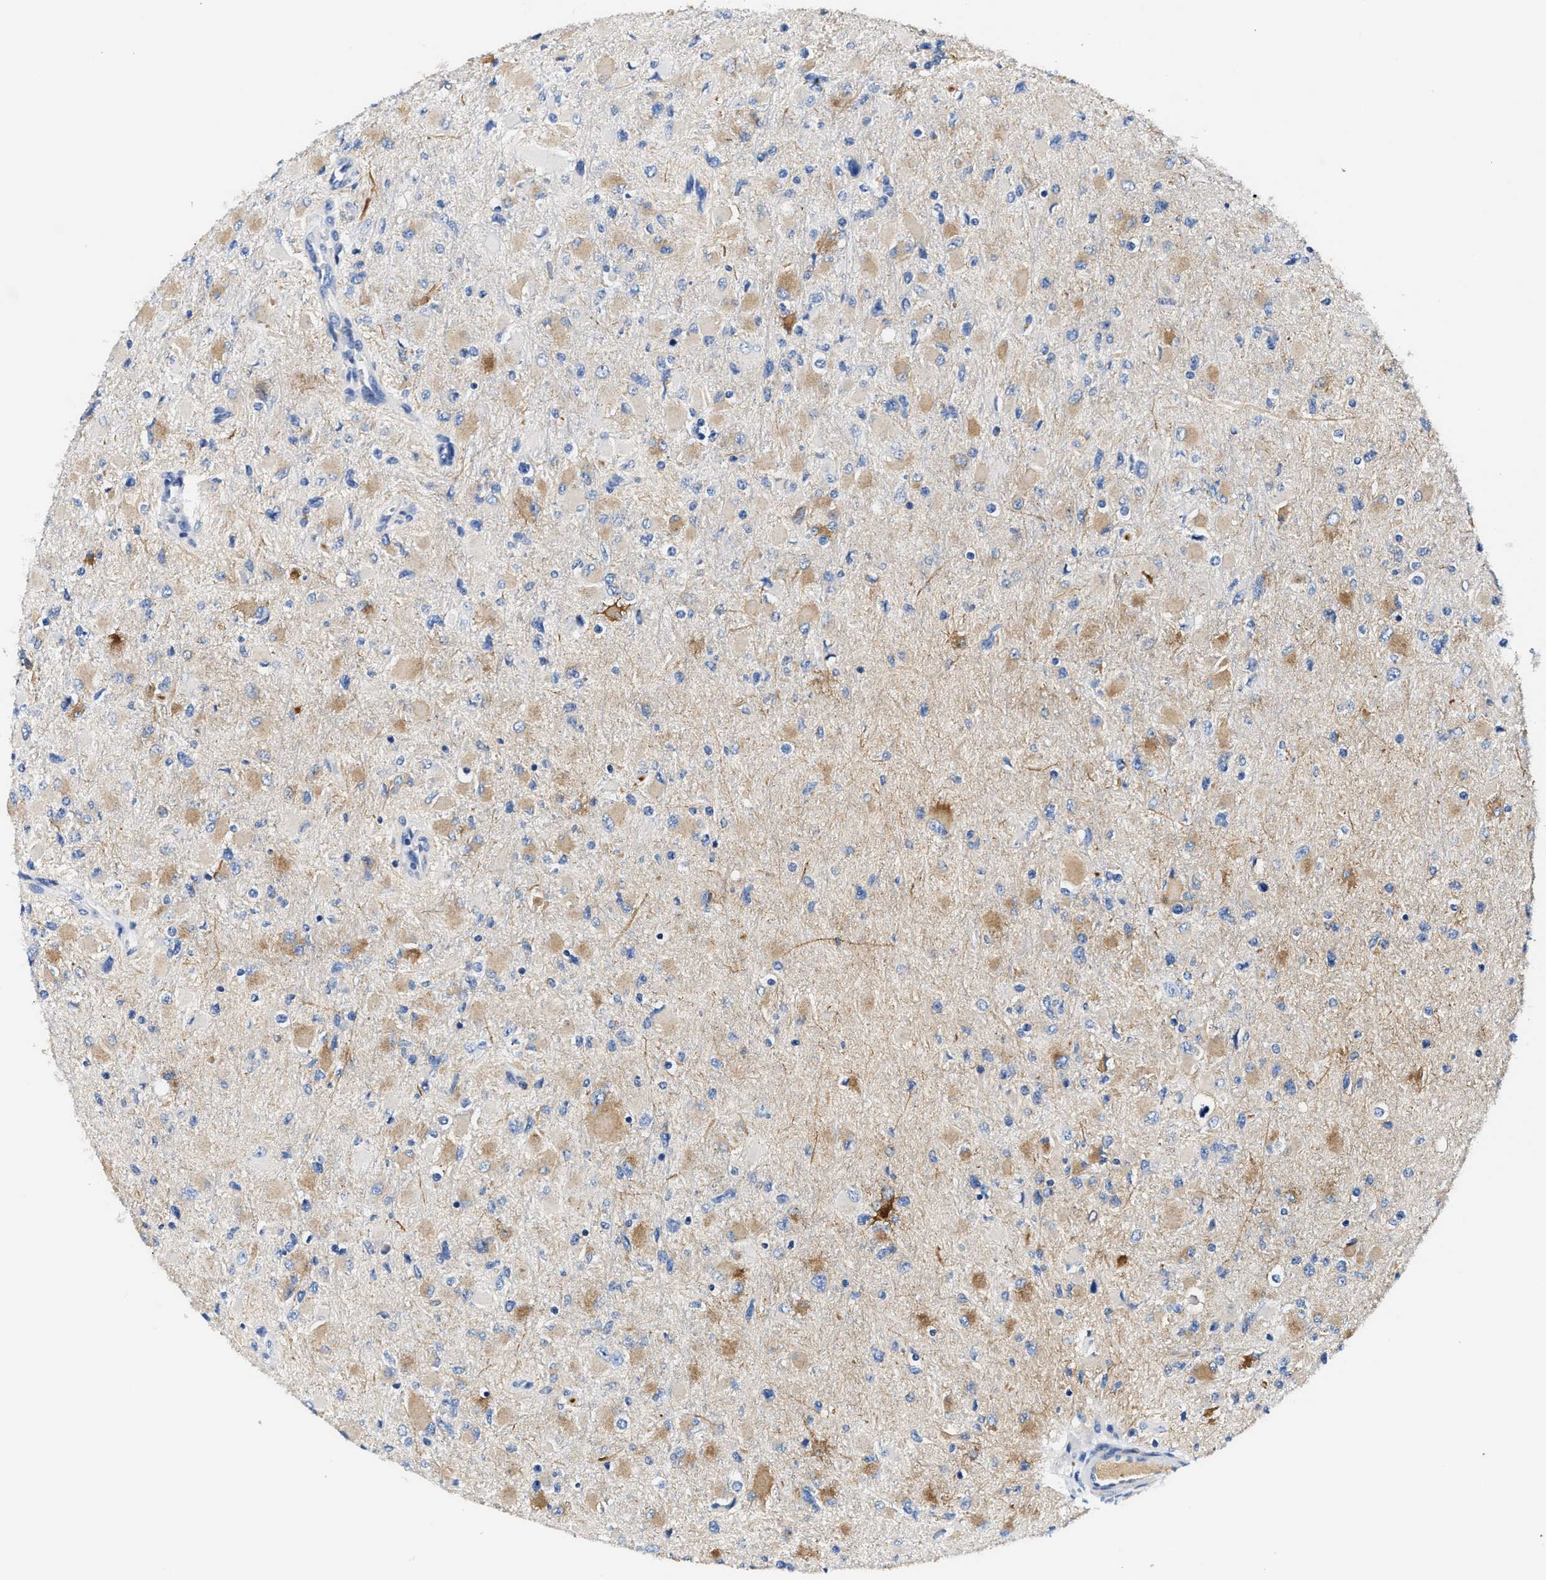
{"staining": {"intensity": "negative", "quantity": "none", "location": "none"}, "tissue": "glioma", "cell_type": "Tumor cells", "image_type": "cancer", "snomed": [{"axis": "morphology", "description": "Glioma, malignant, High grade"}, {"axis": "topography", "description": "Cerebral cortex"}], "caption": "Glioma was stained to show a protein in brown. There is no significant positivity in tumor cells. (DAB immunohistochemistry (IHC), high magnification).", "gene": "TUT7", "patient": {"sex": "female", "age": 36}}